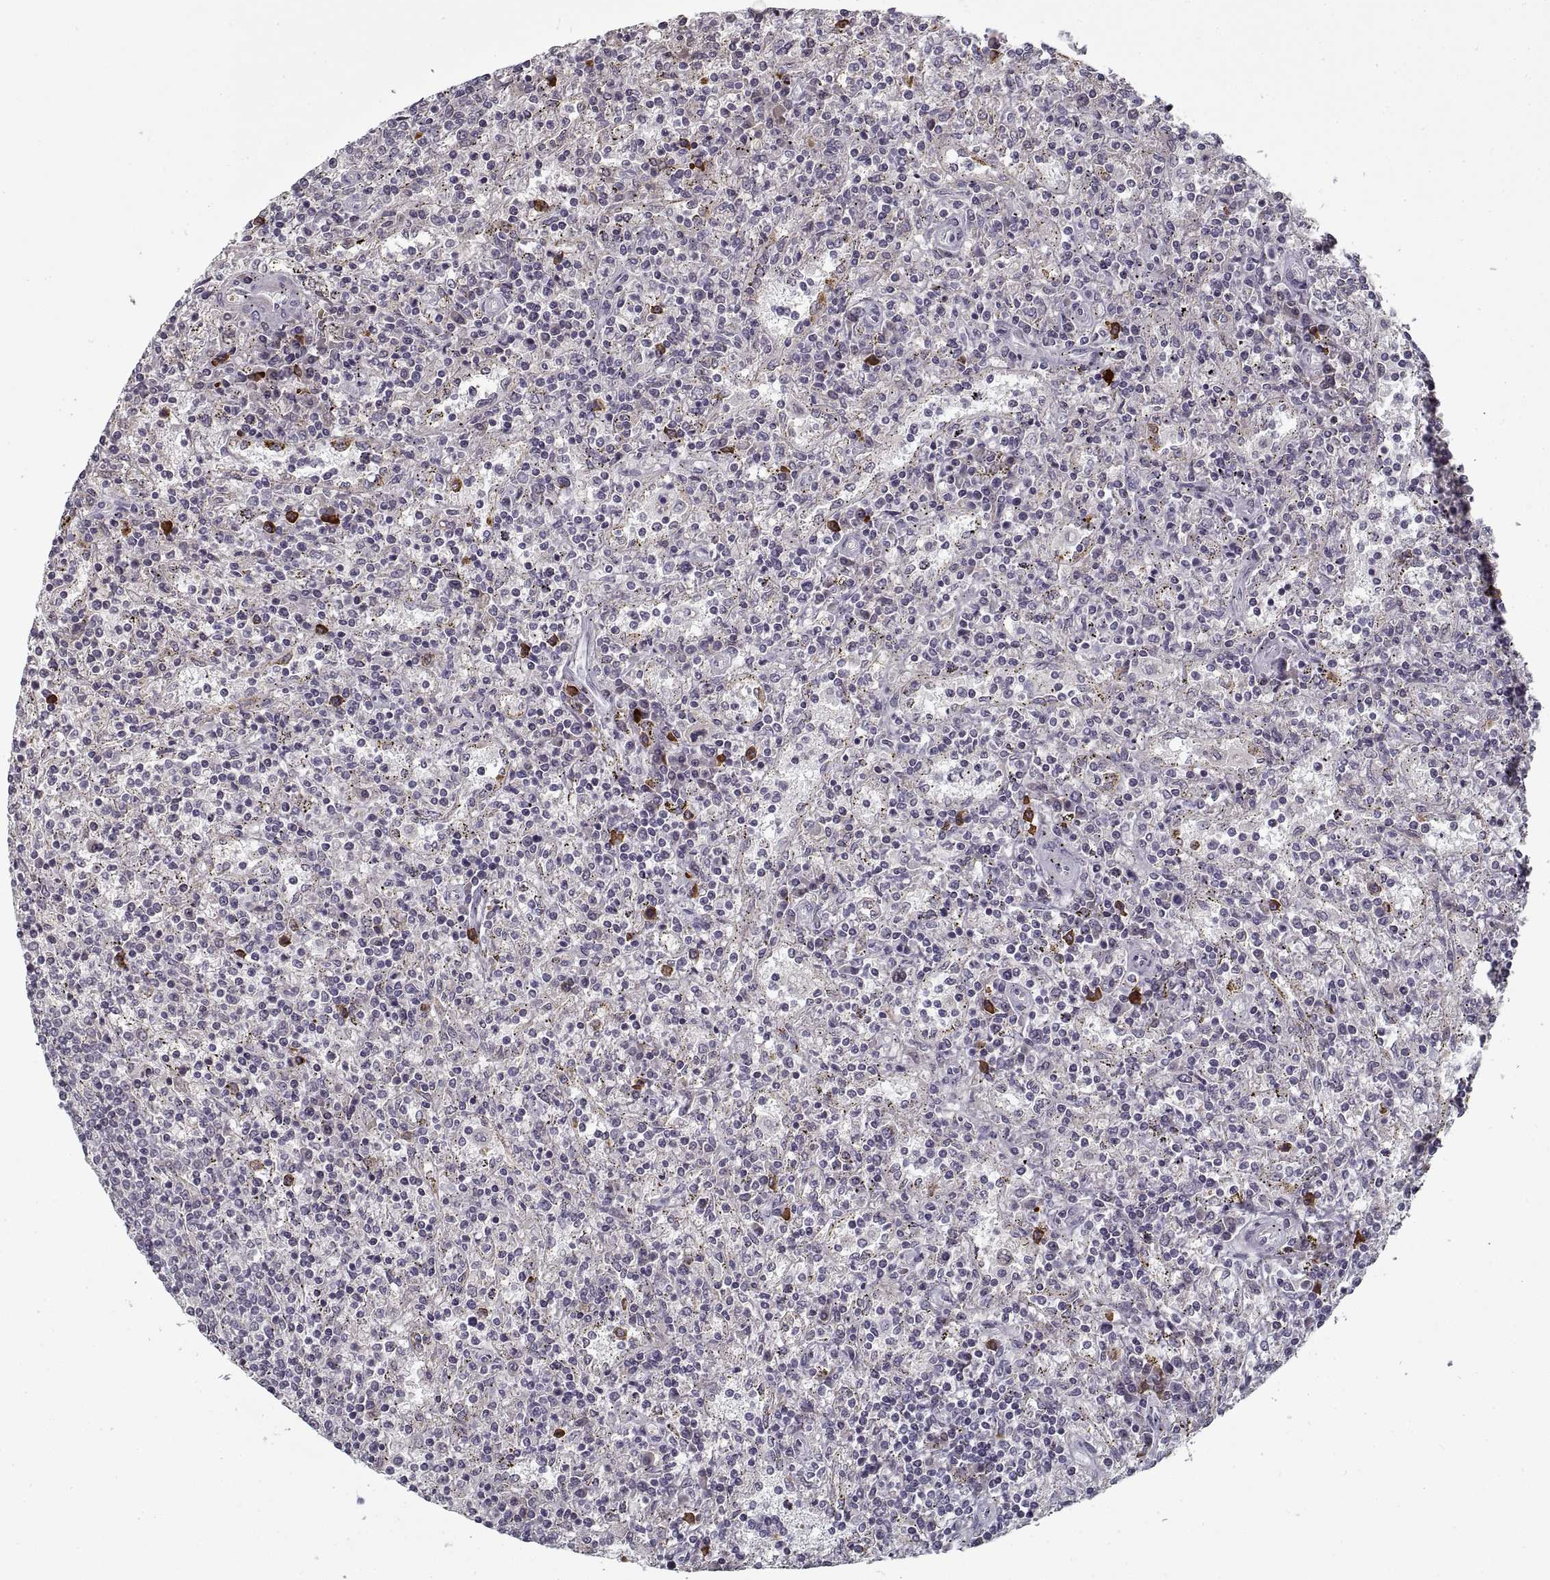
{"staining": {"intensity": "negative", "quantity": "none", "location": "none"}, "tissue": "lymphoma", "cell_type": "Tumor cells", "image_type": "cancer", "snomed": [{"axis": "morphology", "description": "Malignant lymphoma, non-Hodgkin's type, Low grade"}, {"axis": "topography", "description": "Spleen"}], "caption": "The image shows no significant positivity in tumor cells of low-grade malignant lymphoma, non-Hodgkin's type.", "gene": "GAD2", "patient": {"sex": "male", "age": 62}}